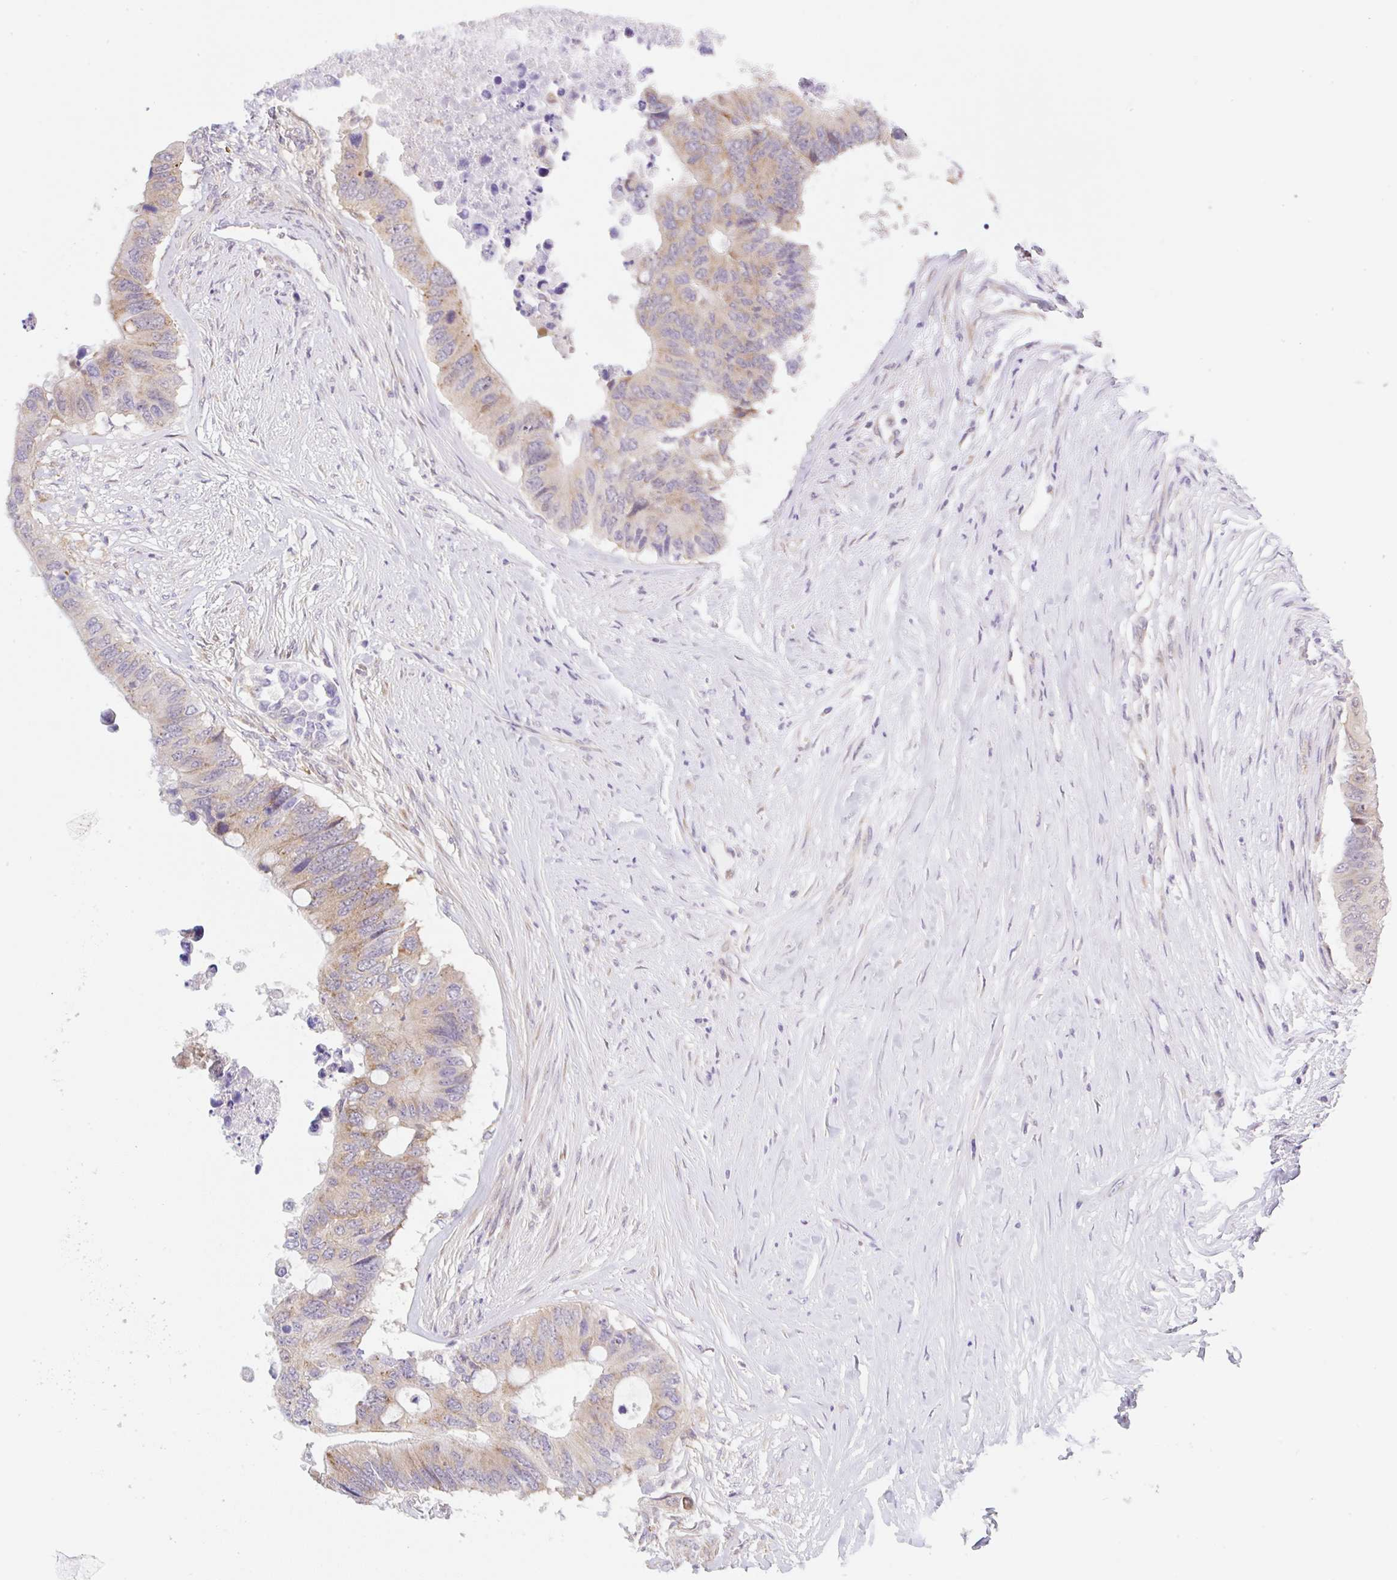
{"staining": {"intensity": "weak", "quantity": ">75%", "location": "cytoplasmic/membranous"}, "tissue": "colorectal cancer", "cell_type": "Tumor cells", "image_type": "cancer", "snomed": [{"axis": "morphology", "description": "Adenocarcinoma, NOS"}, {"axis": "topography", "description": "Colon"}], "caption": "A micrograph of human colorectal cancer (adenocarcinoma) stained for a protein exhibits weak cytoplasmic/membranous brown staining in tumor cells.", "gene": "TBPL2", "patient": {"sex": "male", "age": 71}}